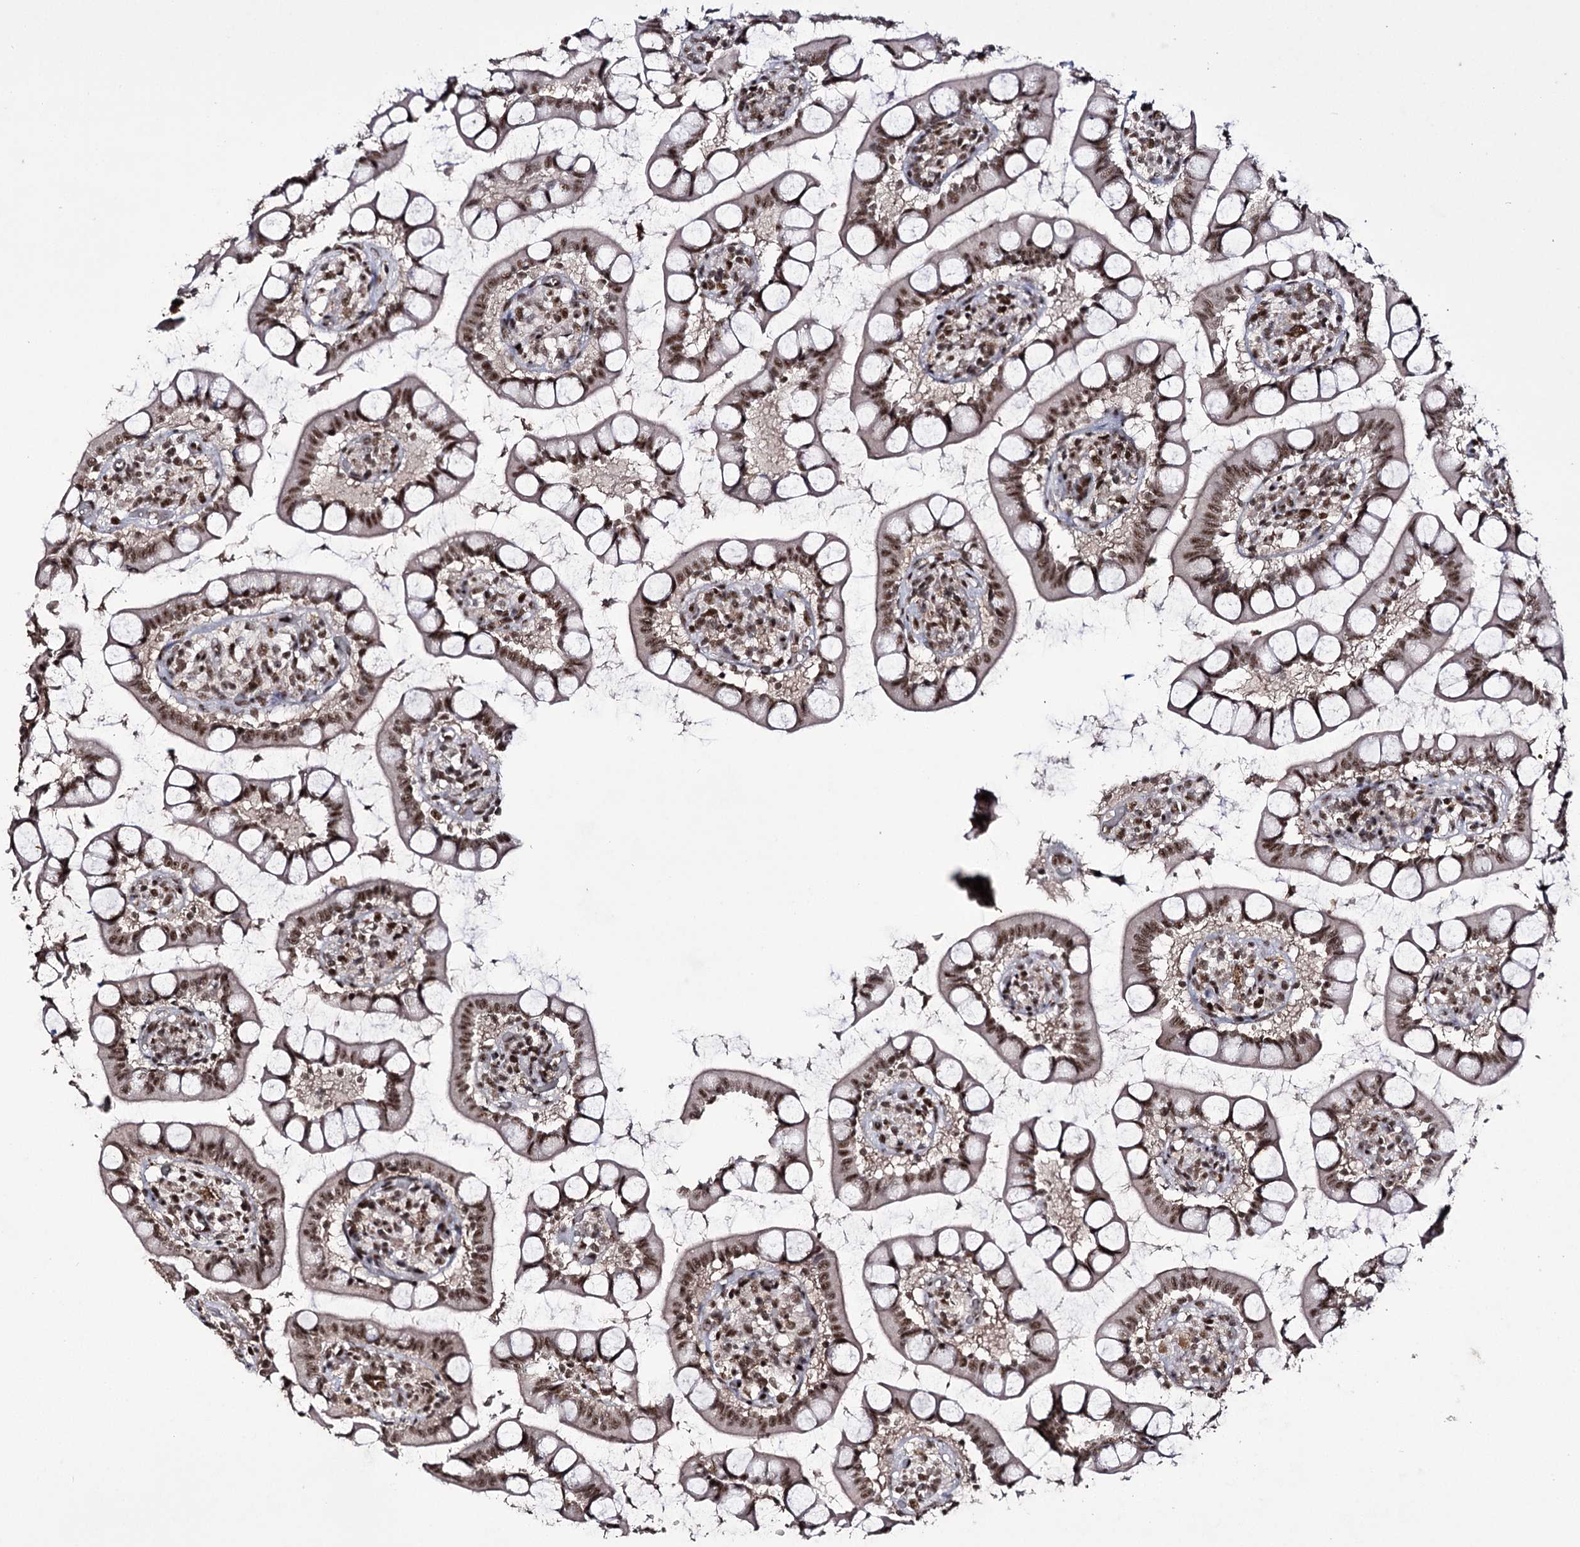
{"staining": {"intensity": "strong", "quantity": ">75%", "location": "nuclear"}, "tissue": "small intestine", "cell_type": "Glandular cells", "image_type": "normal", "snomed": [{"axis": "morphology", "description": "Normal tissue, NOS"}, {"axis": "topography", "description": "Small intestine"}], "caption": "Small intestine stained with a protein marker shows strong staining in glandular cells.", "gene": "PRPF40A", "patient": {"sex": "male", "age": 52}}